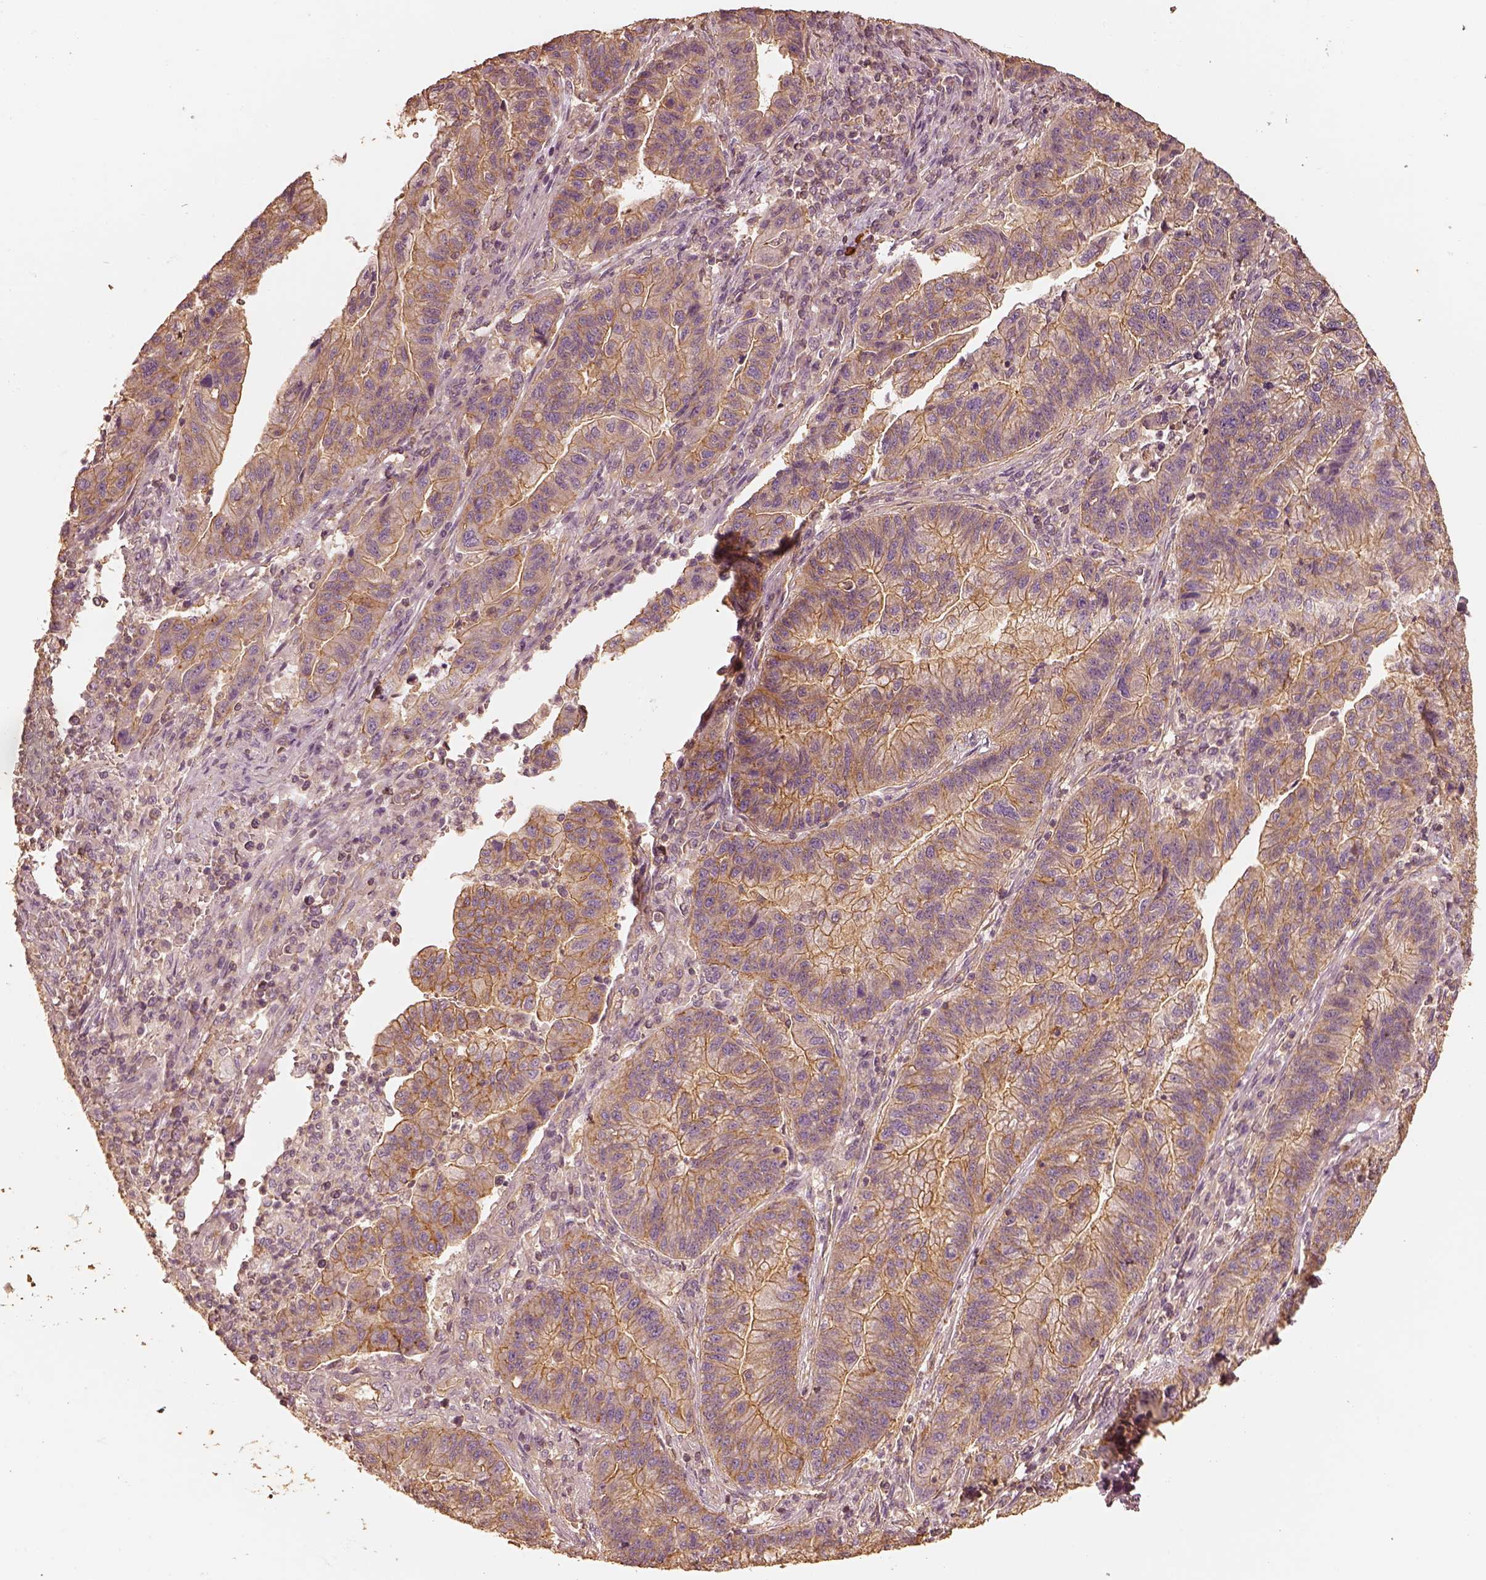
{"staining": {"intensity": "moderate", "quantity": "25%-75%", "location": "cytoplasmic/membranous"}, "tissue": "stomach cancer", "cell_type": "Tumor cells", "image_type": "cancer", "snomed": [{"axis": "morphology", "description": "Adenocarcinoma, NOS"}, {"axis": "topography", "description": "Stomach"}], "caption": "Protein staining exhibits moderate cytoplasmic/membranous expression in approximately 25%-75% of tumor cells in stomach adenocarcinoma. (brown staining indicates protein expression, while blue staining denotes nuclei).", "gene": "WDR7", "patient": {"sex": "male", "age": 83}}